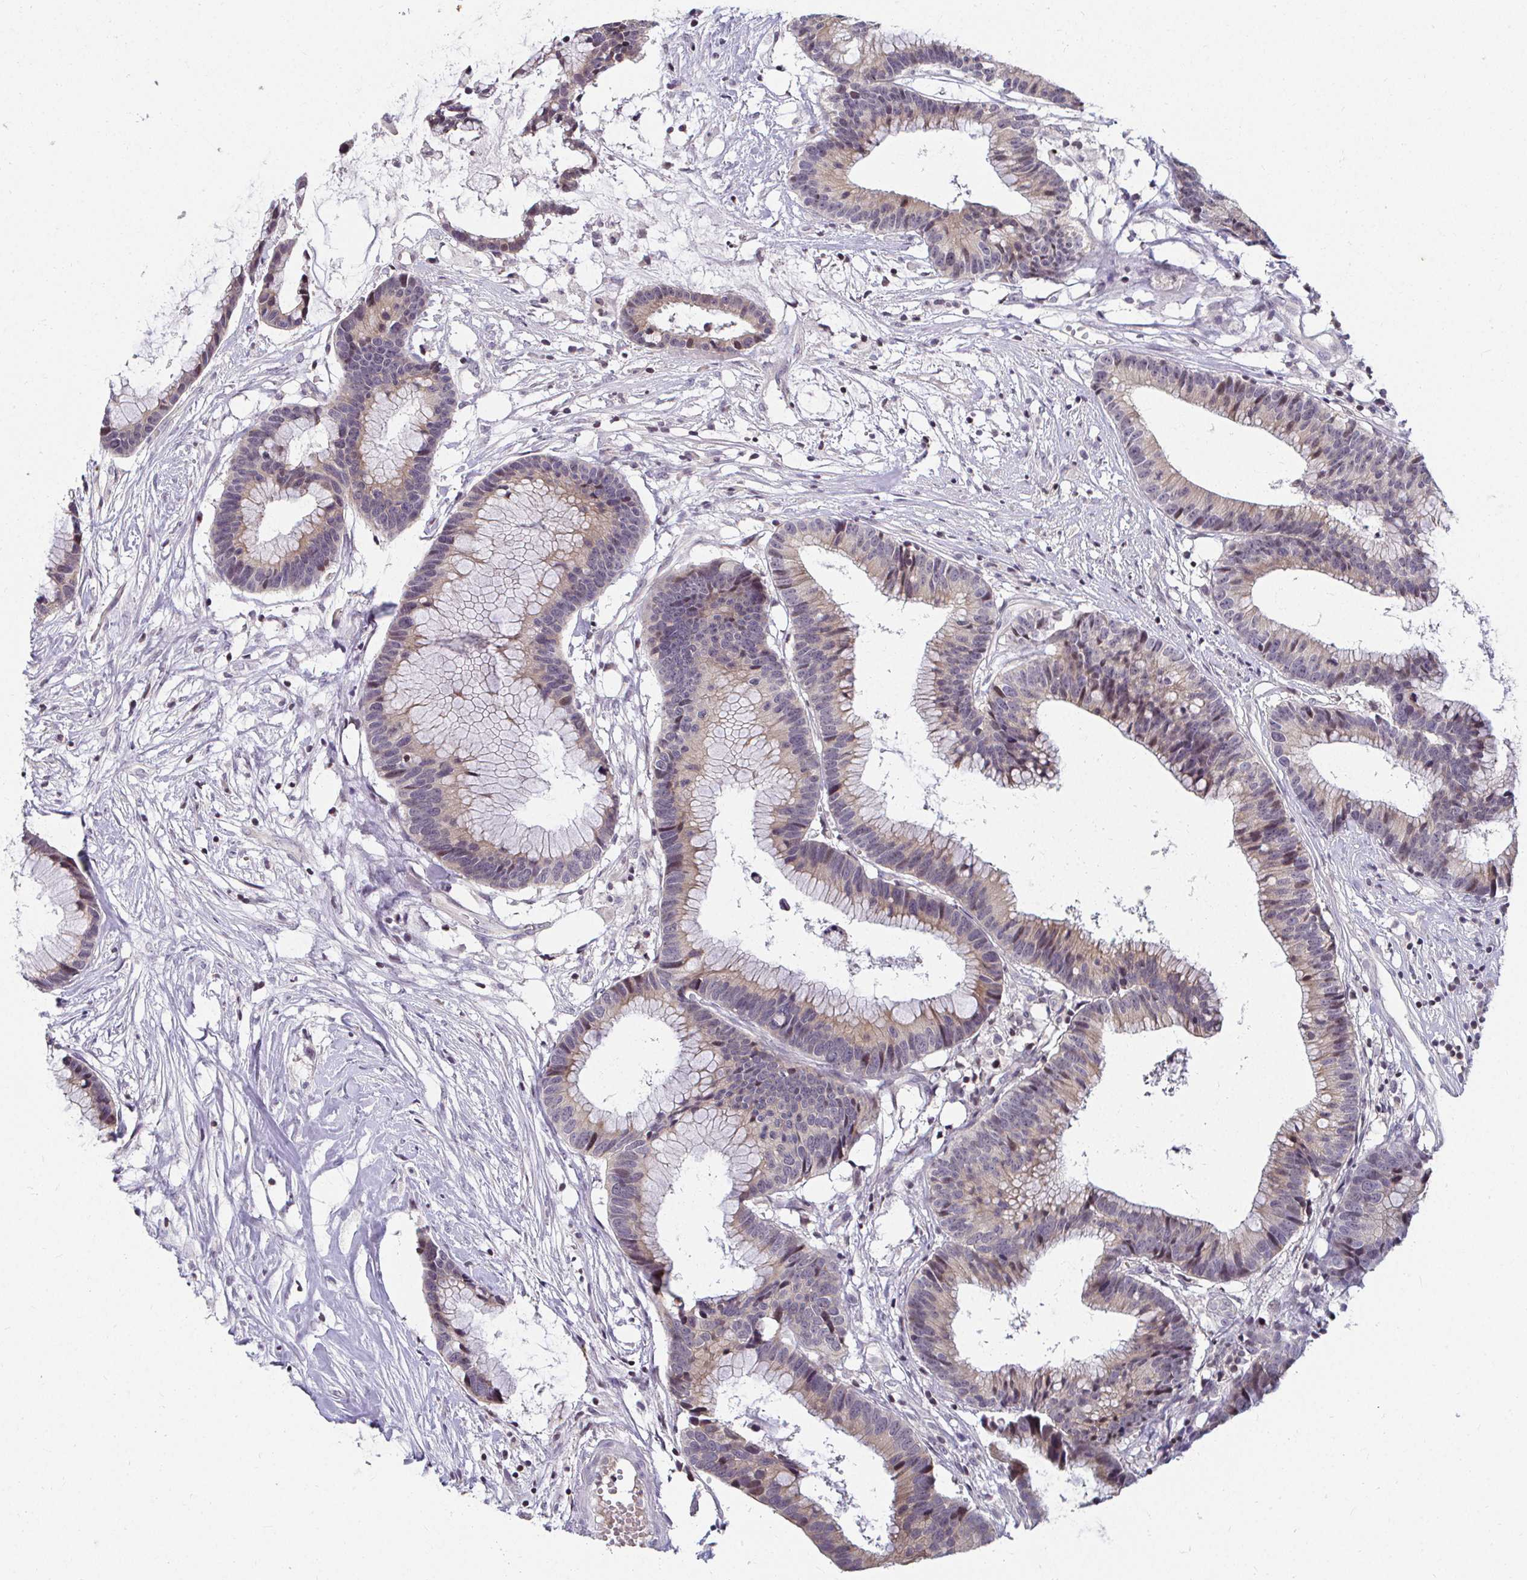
{"staining": {"intensity": "weak", "quantity": "25%-75%", "location": "cytoplasmic/membranous,nuclear"}, "tissue": "colorectal cancer", "cell_type": "Tumor cells", "image_type": "cancer", "snomed": [{"axis": "morphology", "description": "Adenocarcinoma, NOS"}, {"axis": "topography", "description": "Colon"}], "caption": "Colorectal adenocarcinoma tissue shows weak cytoplasmic/membranous and nuclear expression in about 25%-75% of tumor cells, visualized by immunohistochemistry. (DAB (3,3'-diaminobenzidine) IHC, brown staining for protein, blue staining for nuclei).", "gene": "ANK3", "patient": {"sex": "female", "age": 78}}